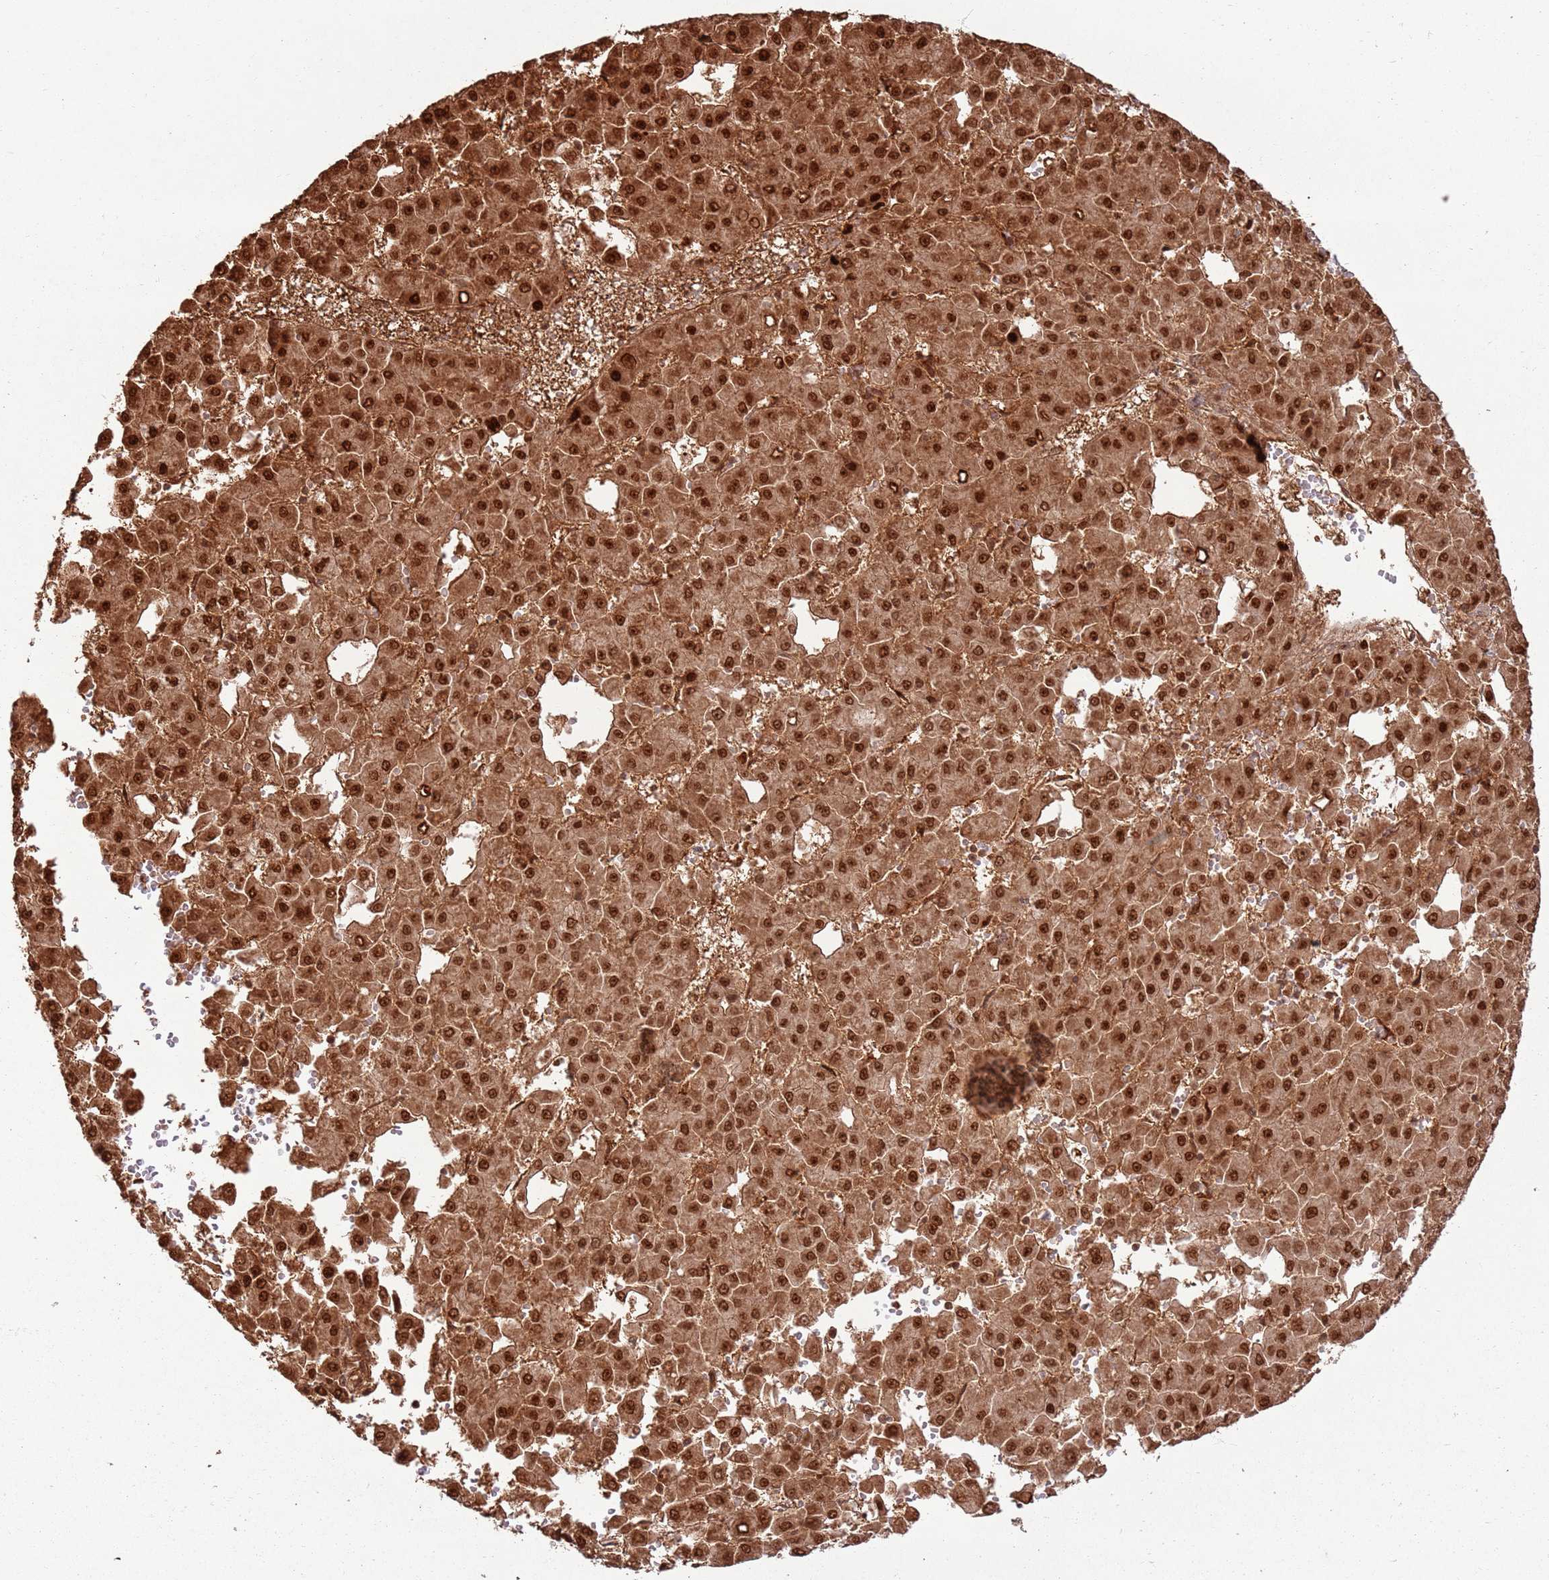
{"staining": {"intensity": "strong", "quantity": ">75%", "location": "cytoplasmic/membranous,nuclear"}, "tissue": "liver cancer", "cell_type": "Tumor cells", "image_type": "cancer", "snomed": [{"axis": "morphology", "description": "Carcinoma, Hepatocellular, NOS"}, {"axis": "topography", "description": "Liver"}], "caption": "Tumor cells show high levels of strong cytoplasmic/membranous and nuclear positivity in approximately >75% of cells in liver hepatocellular carcinoma. (DAB IHC, brown staining for protein, blue staining for nuclei).", "gene": "TBC1D13", "patient": {"sex": "male", "age": 47}}